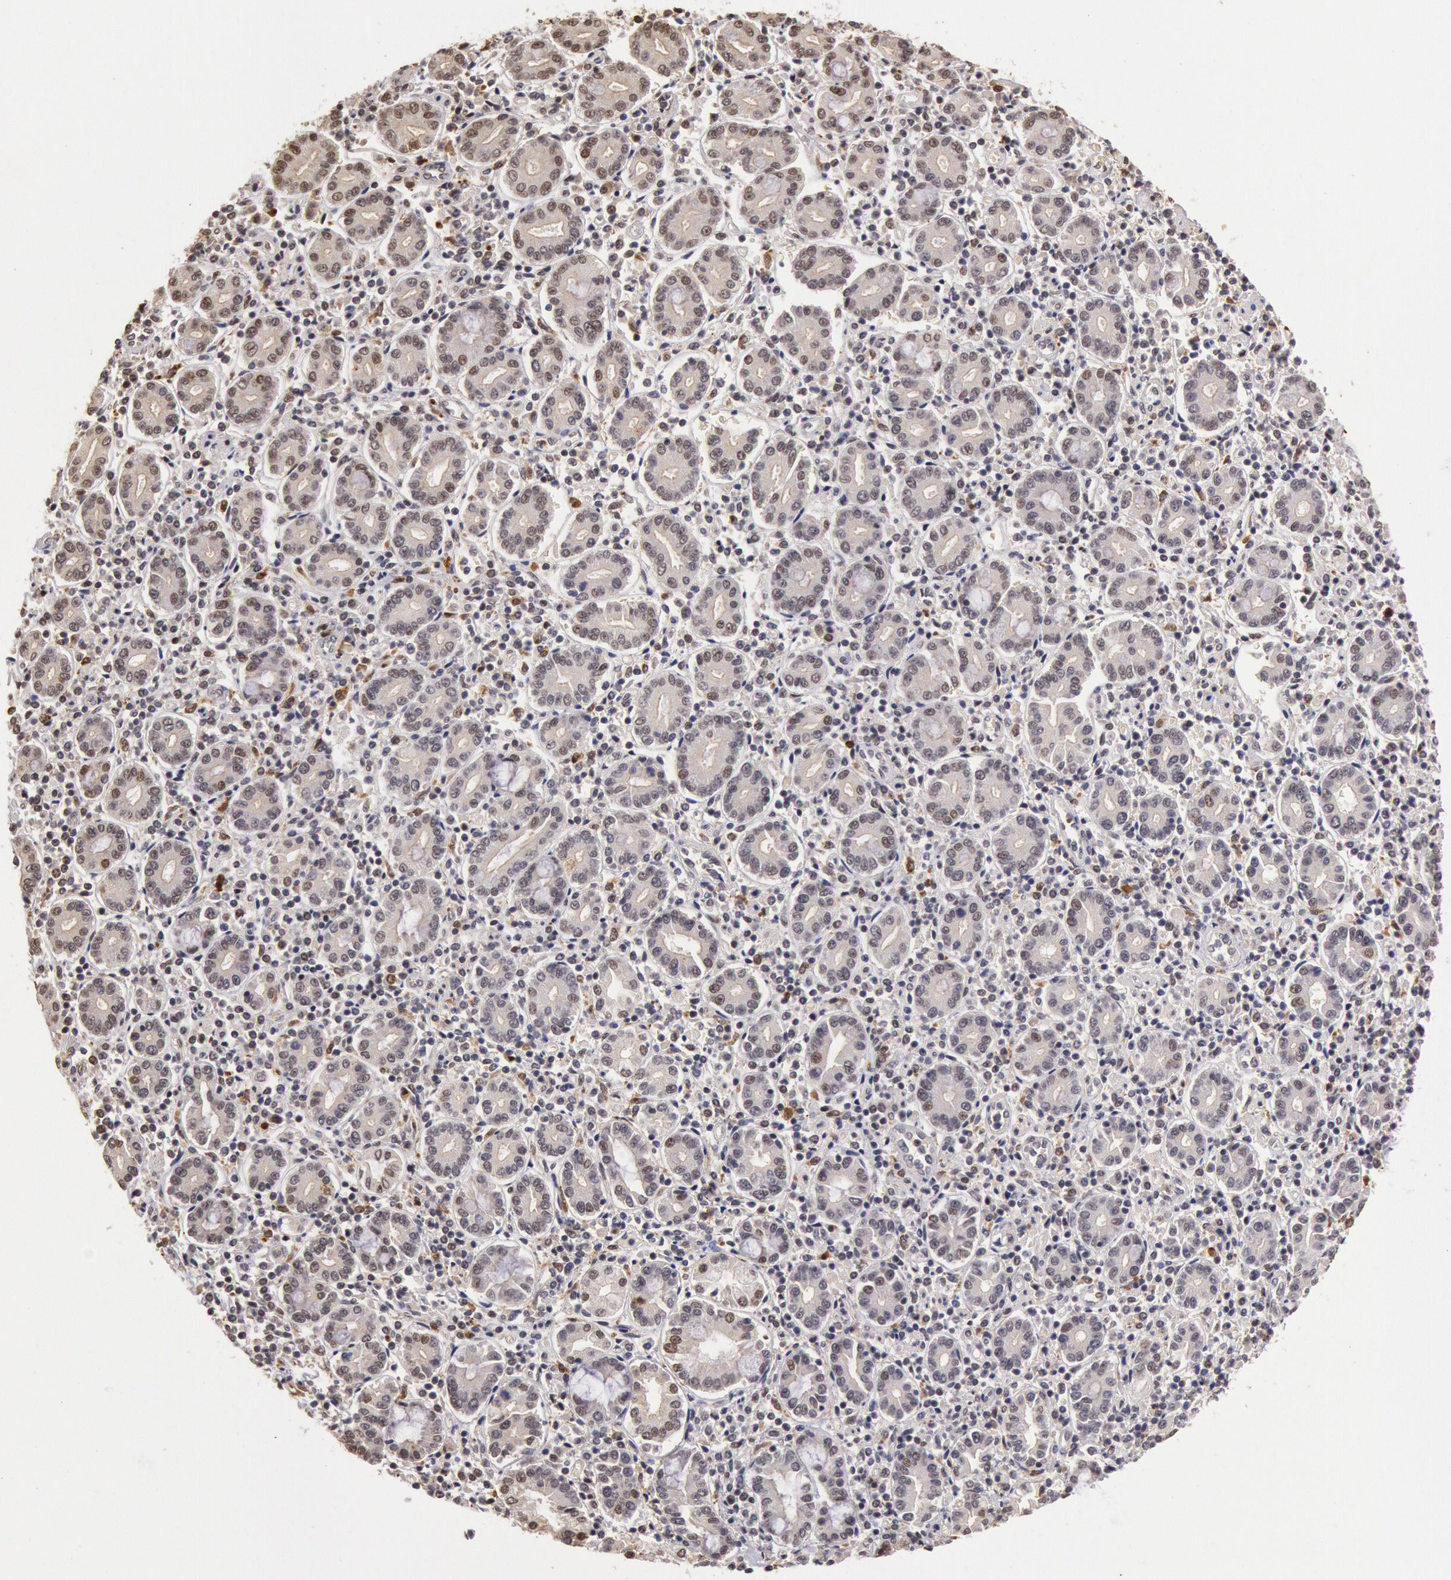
{"staining": {"intensity": "weak", "quantity": "25%-75%", "location": "nuclear"}, "tissue": "pancreatic cancer", "cell_type": "Tumor cells", "image_type": "cancer", "snomed": [{"axis": "morphology", "description": "Adenocarcinoma, NOS"}, {"axis": "topography", "description": "Pancreas"}], "caption": "Pancreatic cancer tissue exhibits weak nuclear staining in about 25%-75% of tumor cells", "gene": "LIG4", "patient": {"sex": "female", "age": 57}}